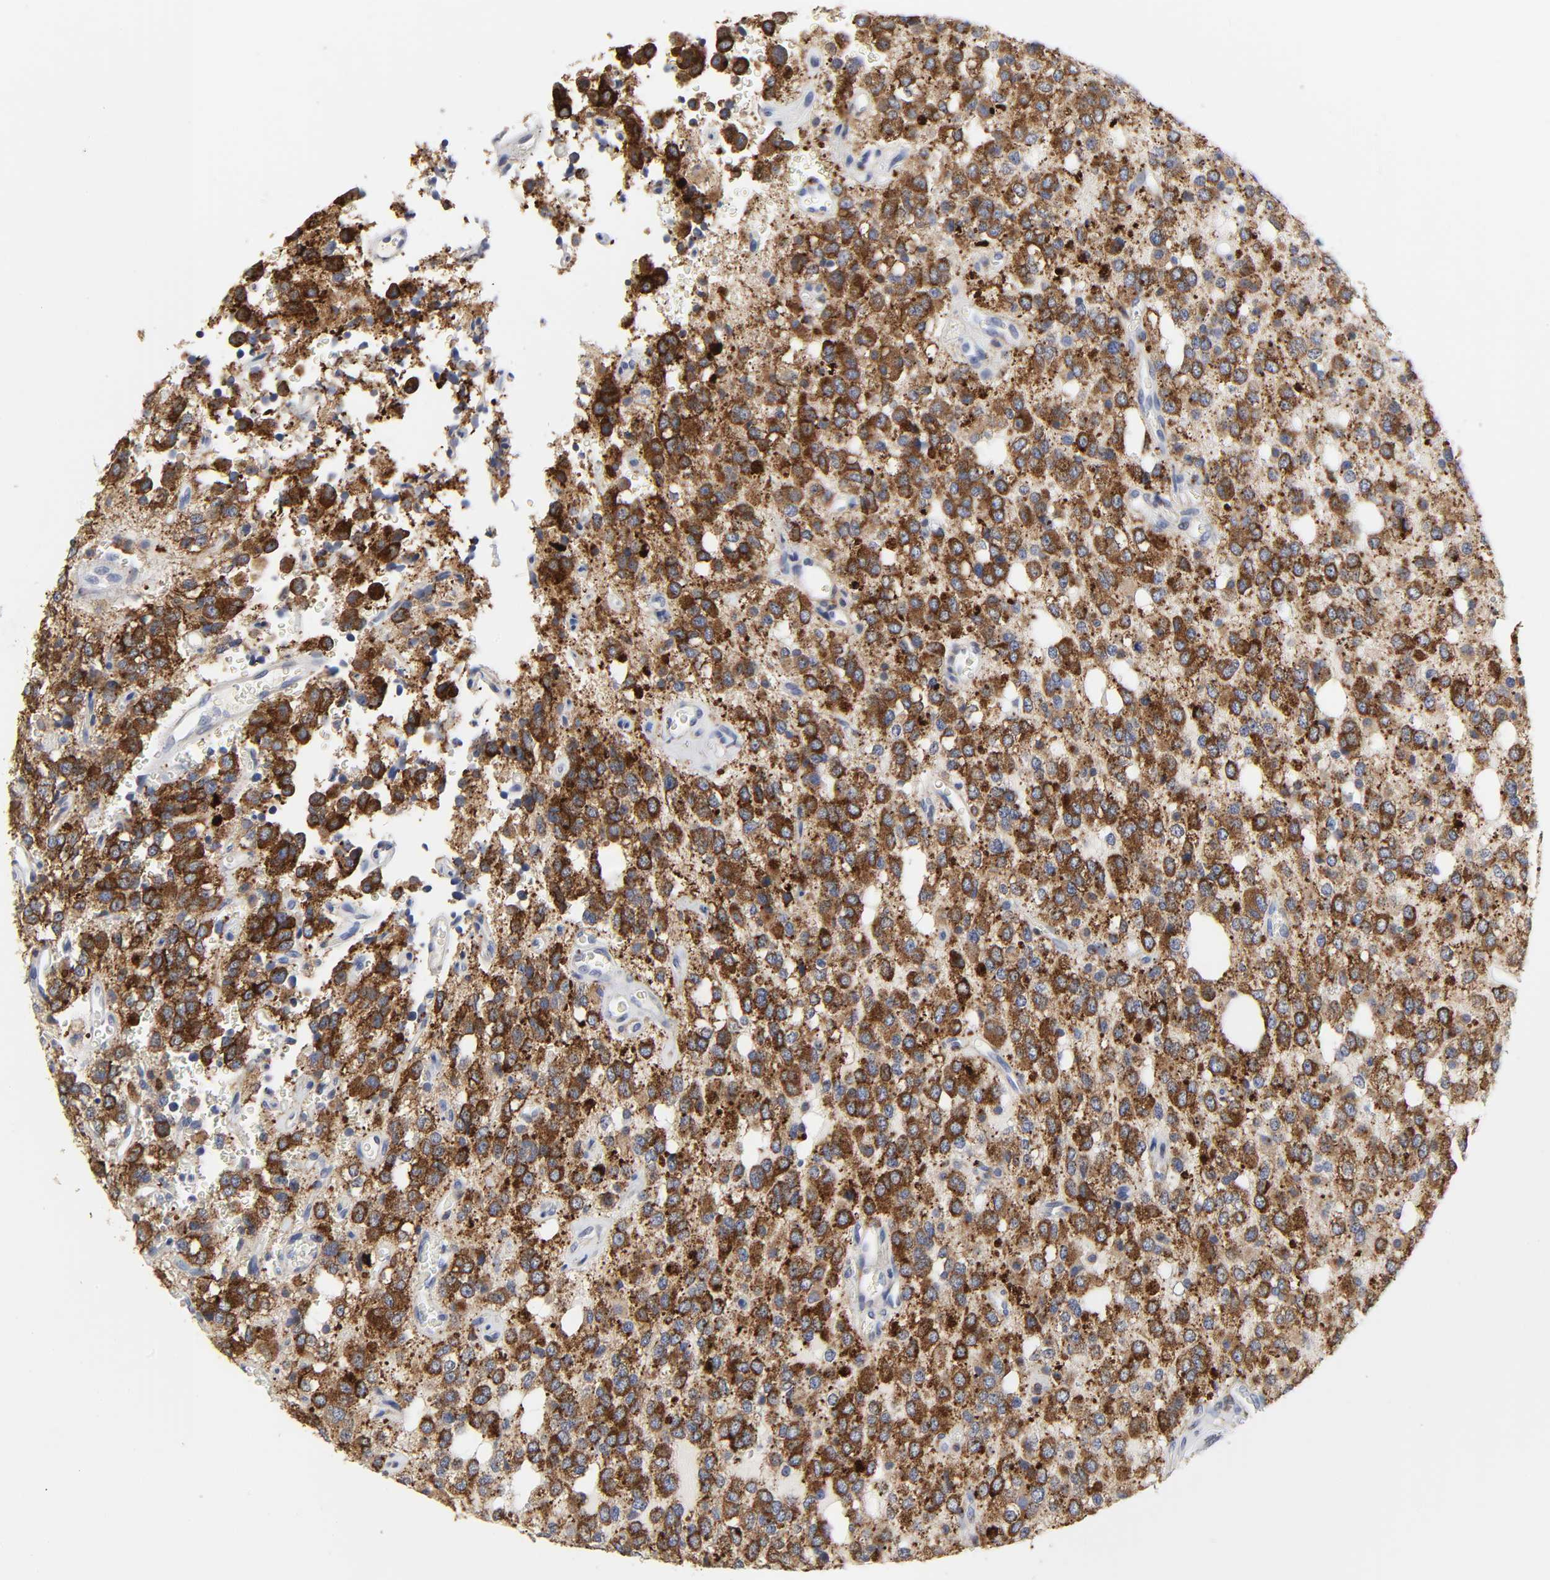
{"staining": {"intensity": "strong", "quantity": ">75%", "location": "cytoplasmic/membranous"}, "tissue": "glioma", "cell_type": "Tumor cells", "image_type": "cancer", "snomed": [{"axis": "morphology", "description": "Glioma, malignant, High grade"}, {"axis": "topography", "description": "Brain"}], "caption": "Glioma was stained to show a protein in brown. There is high levels of strong cytoplasmic/membranous expression in approximately >75% of tumor cells.", "gene": "LRP1", "patient": {"sex": "male", "age": 47}}